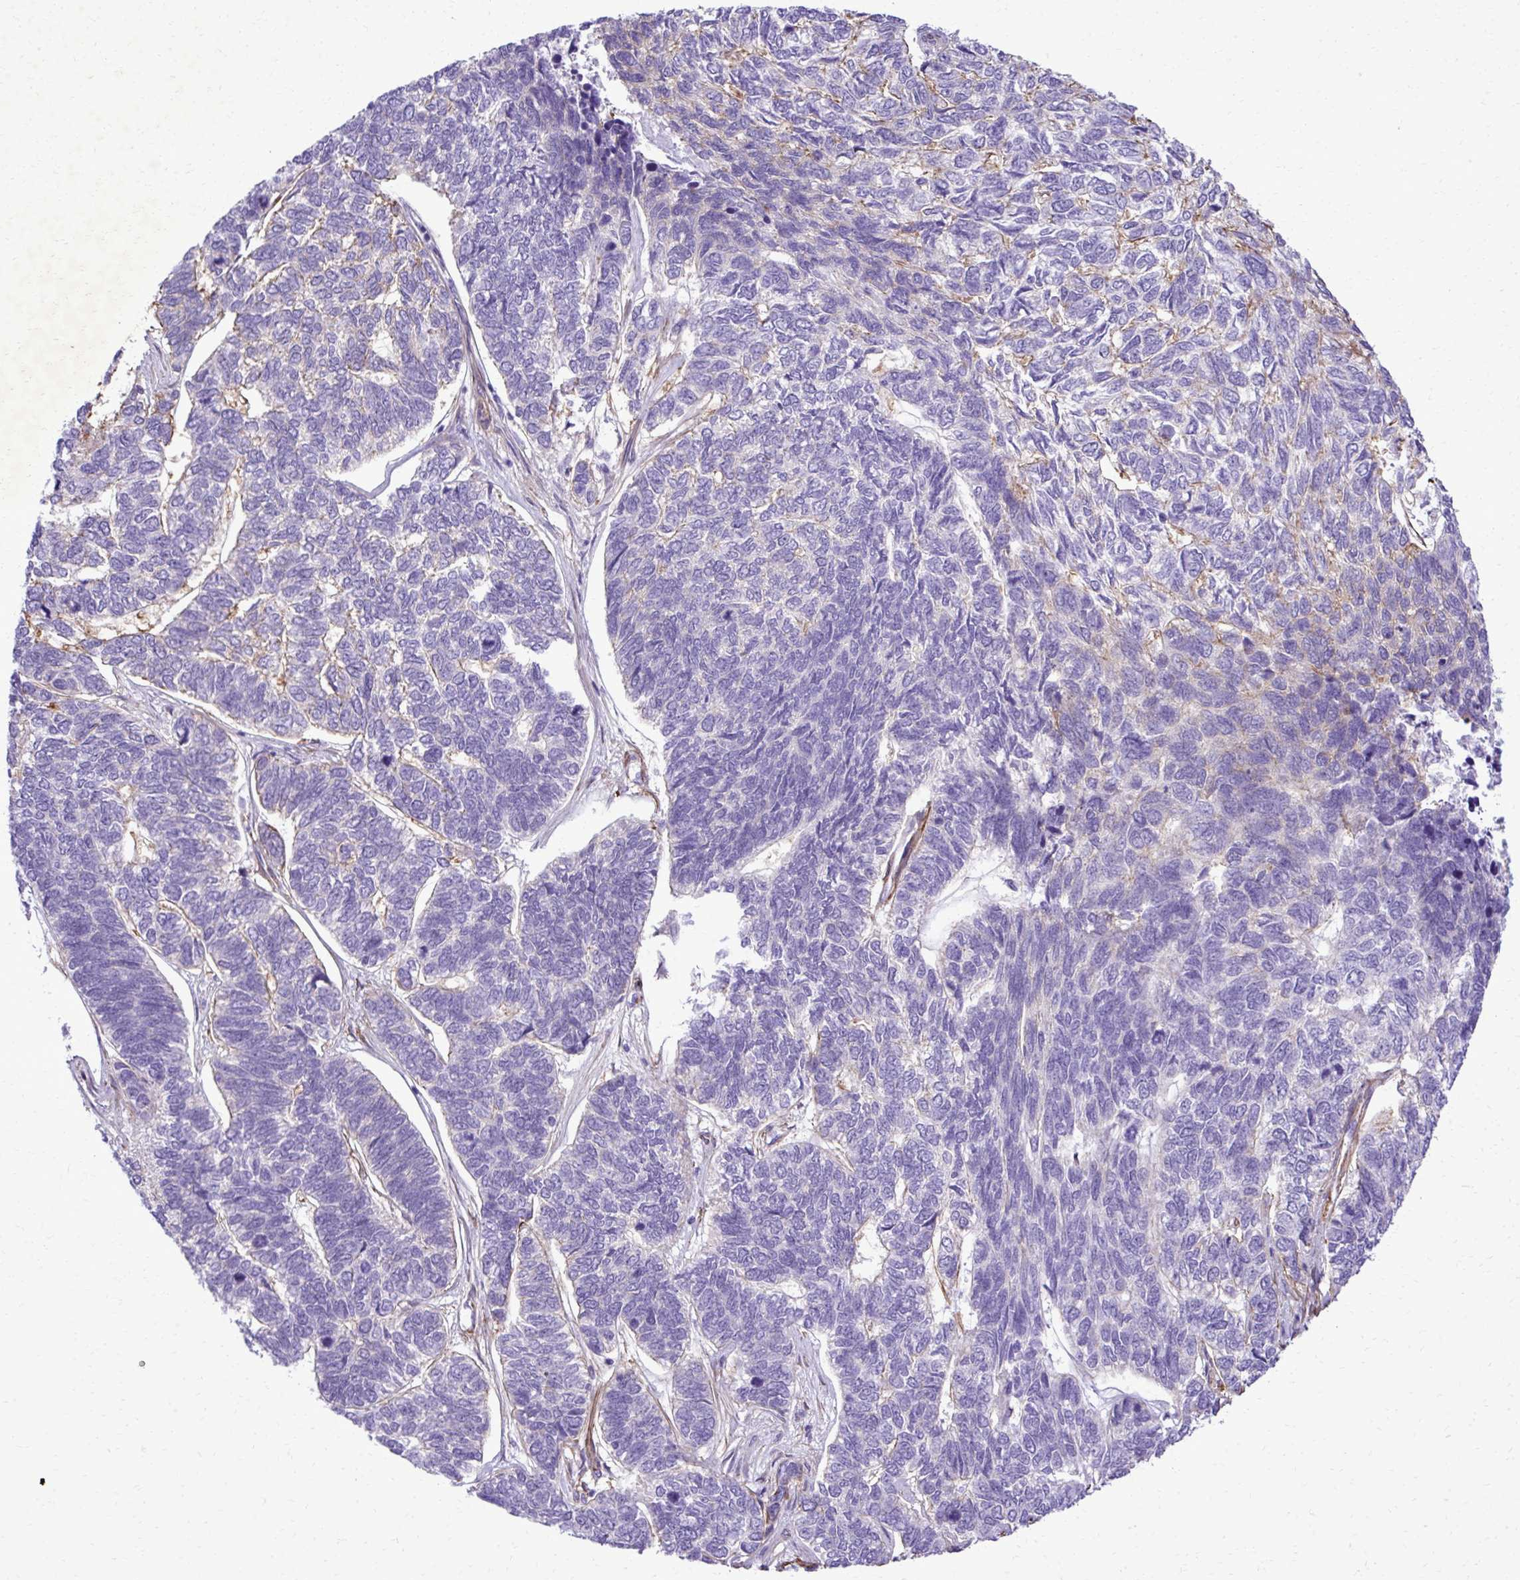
{"staining": {"intensity": "negative", "quantity": "none", "location": "none"}, "tissue": "skin cancer", "cell_type": "Tumor cells", "image_type": "cancer", "snomed": [{"axis": "morphology", "description": "Basal cell carcinoma"}, {"axis": "topography", "description": "Skin"}], "caption": "Immunohistochemistry histopathology image of human skin cancer stained for a protein (brown), which displays no positivity in tumor cells.", "gene": "PITPNM3", "patient": {"sex": "female", "age": 65}}